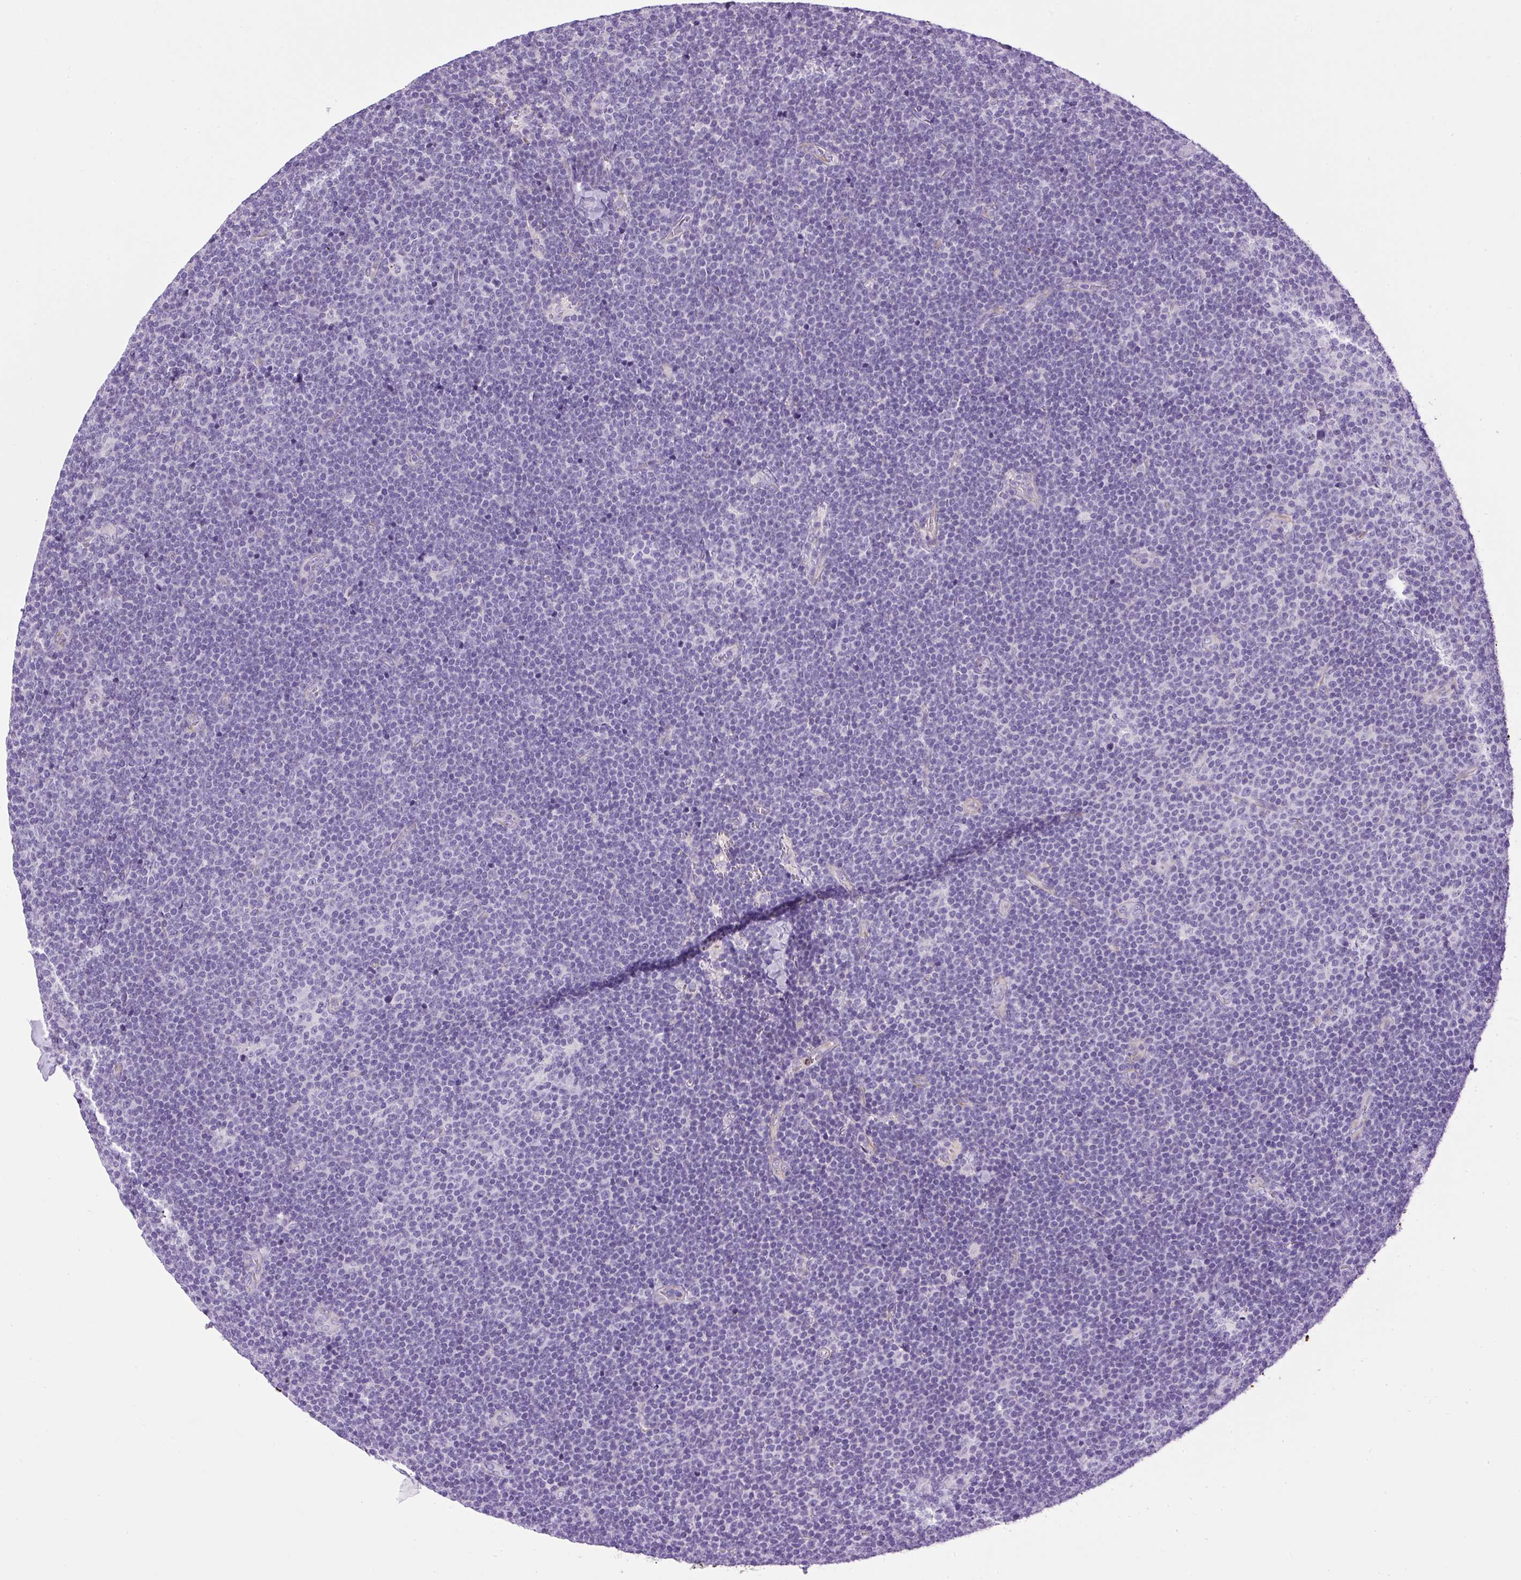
{"staining": {"intensity": "negative", "quantity": "none", "location": "none"}, "tissue": "lymphoma", "cell_type": "Tumor cells", "image_type": "cancer", "snomed": [{"axis": "morphology", "description": "Malignant lymphoma, non-Hodgkin's type, Low grade"}, {"axis": "topography", "description": "Lymph node"}], "caption": "High magnification brightfield microscopy of lymphoma stained with DAB (3,3'-diaminobenzidine) (brown) and counterstained with hematoxylin (blue): tumor cells show no significant expression.", "gene": "VWA7", "patient": {"sex": "male", "age": 48}}